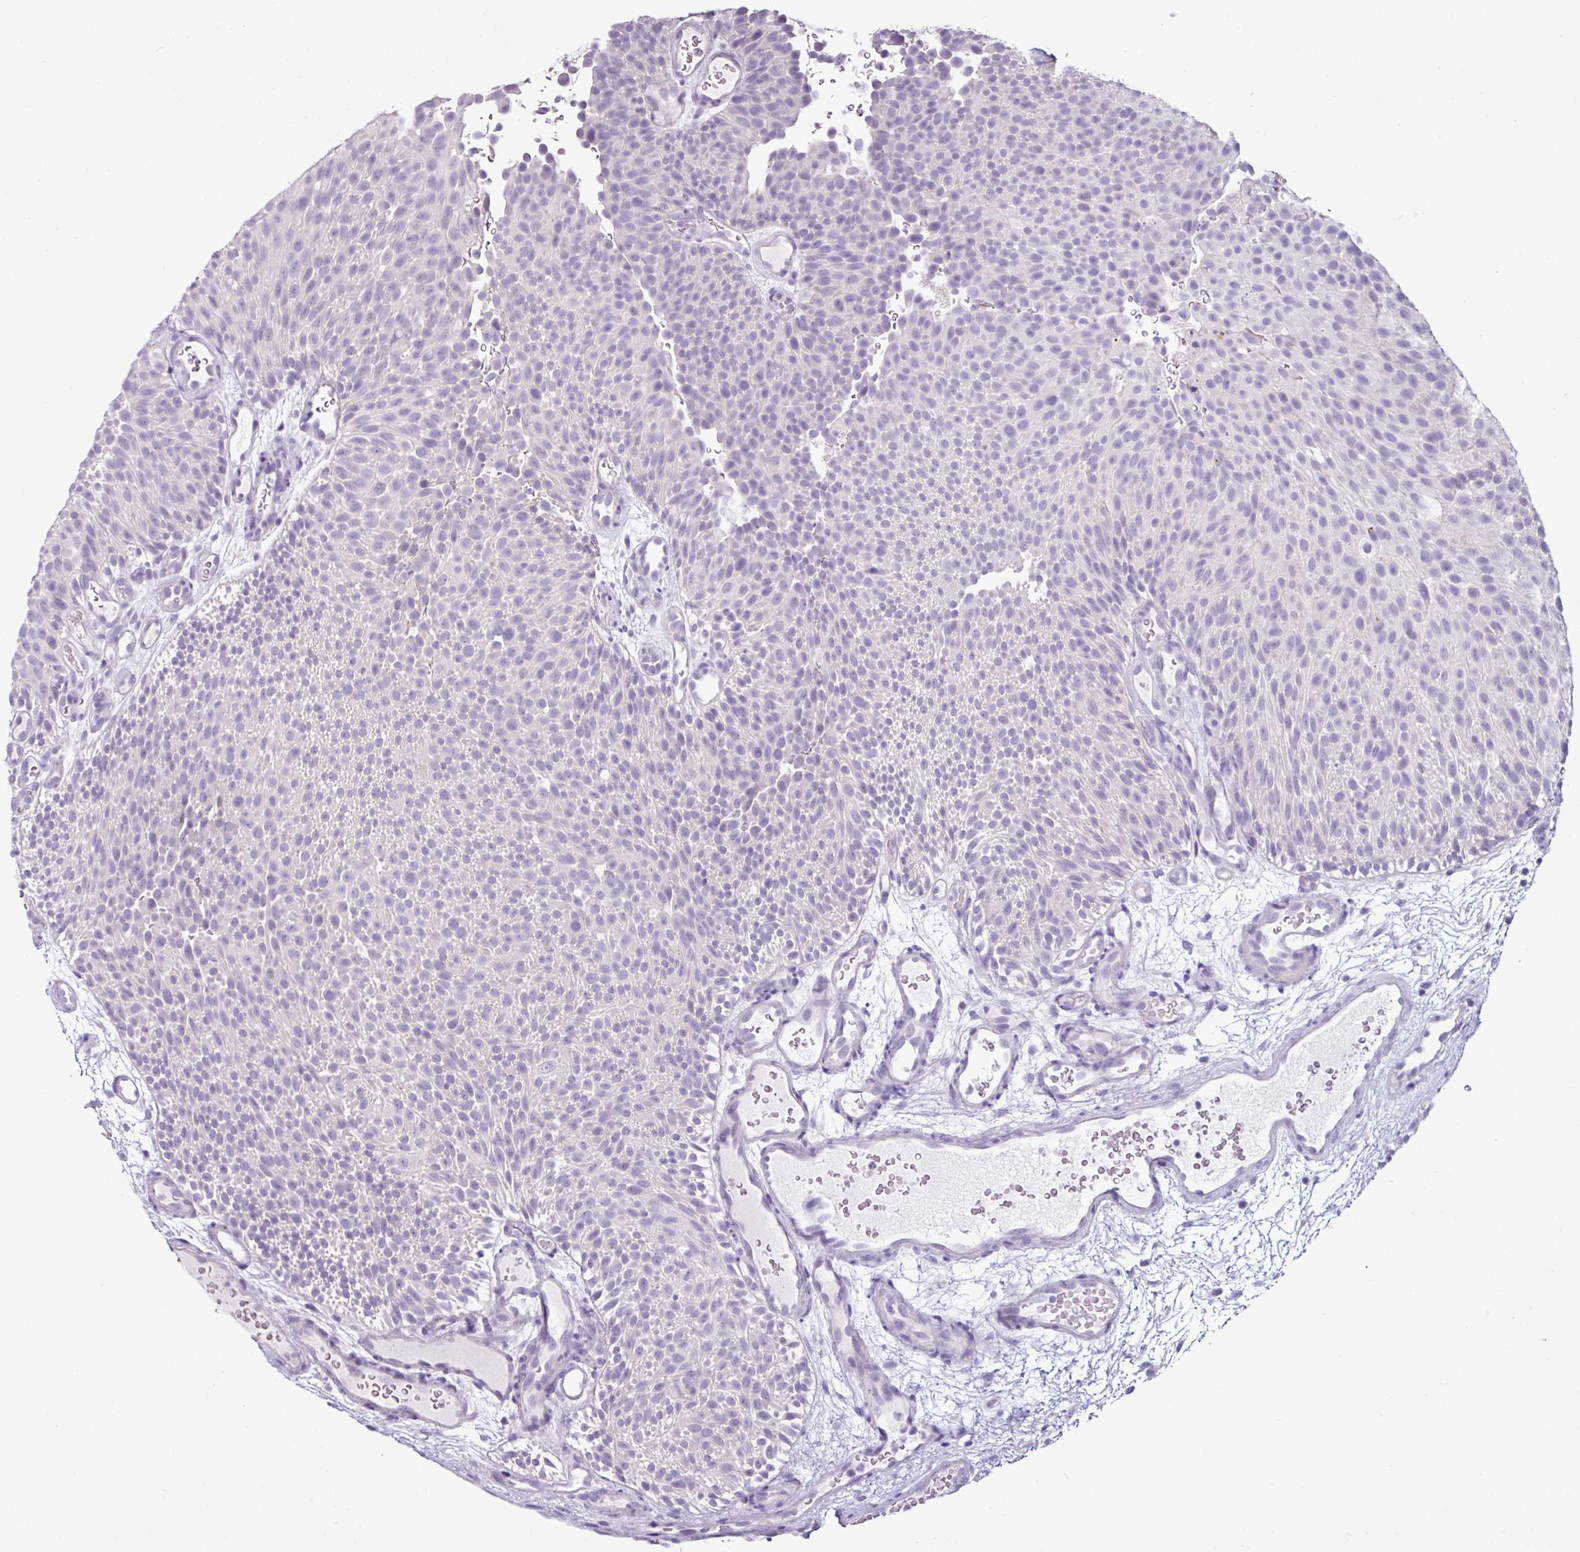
{"staining": {"intensity": "negative", "quantity": "none", "location": "none"}, "tissue": "urothelial cancer", "cell_type": "Tumor cells", "image_type": "cancer", "snomed": [{"axis": "morphology", "description": "Urothelial carcinoma, Low grade"}, {"axis": "topography", "description": "Urinary bladder"}], "caption": "High power microscopy histopathology image of an immunohistochemistry photomicrograph of urothelial cancer, revealing no significant staining in tumor cells.", "gene": "GLP2R", "patient": {"sex": "male", "age": 78}}